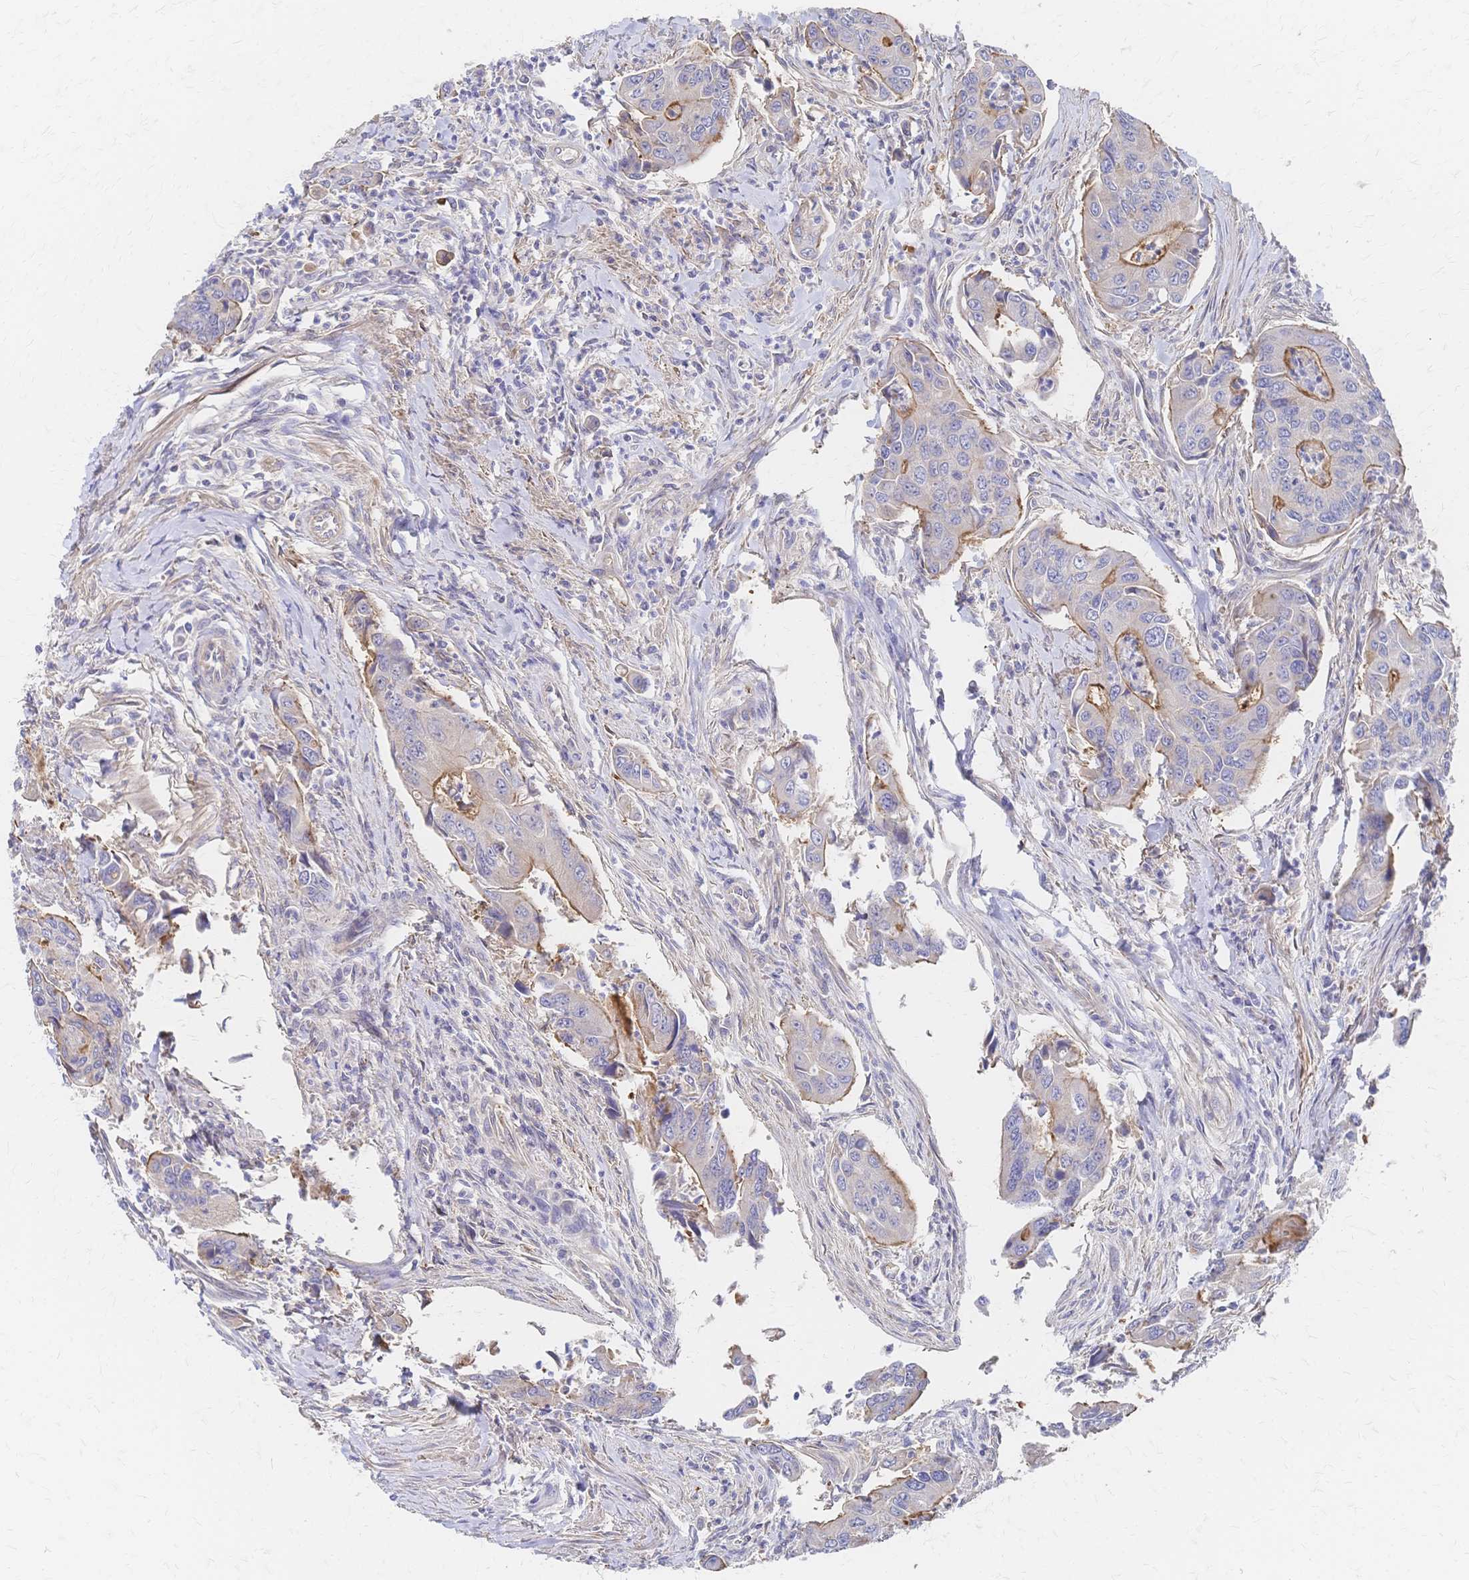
{"staining": {"intensity": "moderate", "quantity": "<25%", "location": "cytoplasmic/membranous"}, "tissue": "colorectal cancer", "cell_type": "Tumor cells", "image_type": "cancer", "snomed": [{"axis": "morphology", "description": "Adenocarcinoma, NOS"}, {"axis": "topography", "description": "Colon"}], "caption": "Brown immunohistochemical staining in human colorectal cancer (adenocarcinoma) shows moderate cytoplasmic/membranous staining in approximately <25% of tumor cells.", "gene": "SLC5A1", "patient": {"sex": "female", "age": 67}}